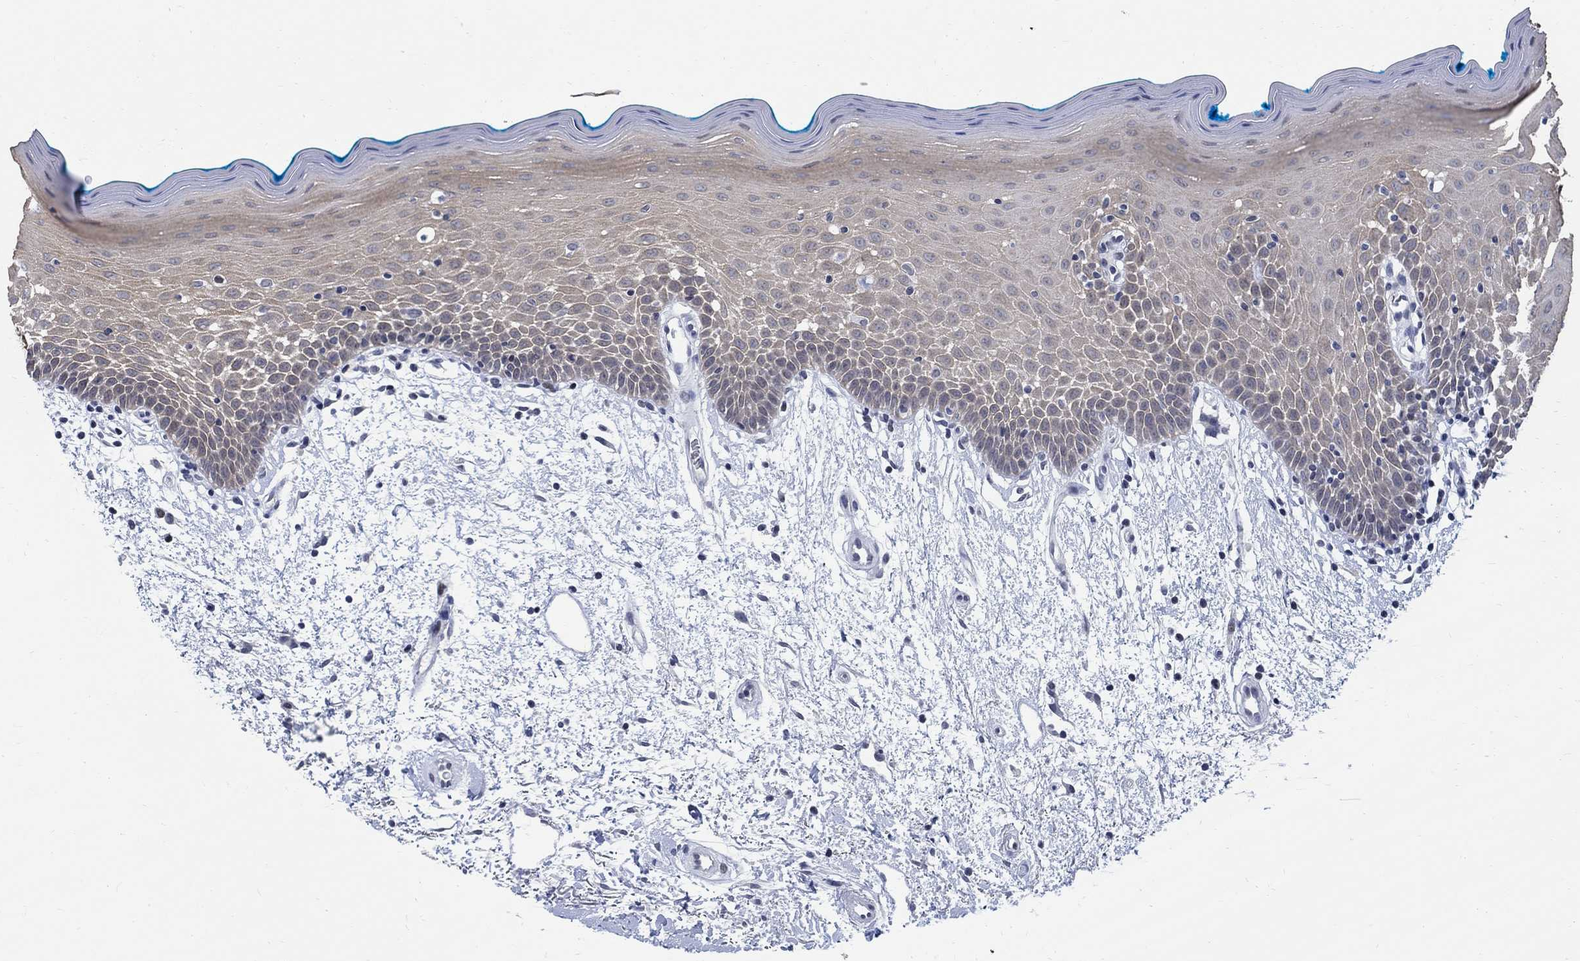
{"staining": {"intensity": "weak", "quantity": ">75%", "location": "cytoplasmic/membranous"}, "tissue": "oral mucosa", "cell_type": "Squamous epithelial cells", "image_type": "normal", "snomed": [{"axis": "morphology", "description": "Normal tissue, NOS"}, {"axis": "morphology", "description": "Squamous cell carcinoma, NOS"}, {"axis": "topography", "description": "Oral tissue"}, {"axis": "topography", "description": "Head-Neck"}], "caption": "Brown immunohistochemical staining in benign human oral mucosa displays weak cytoplasmic/membranous staining in about >75% of squamous epithelial cells.", "gene": "DLK1", "patient": {"sex": "female", "age": 75}}